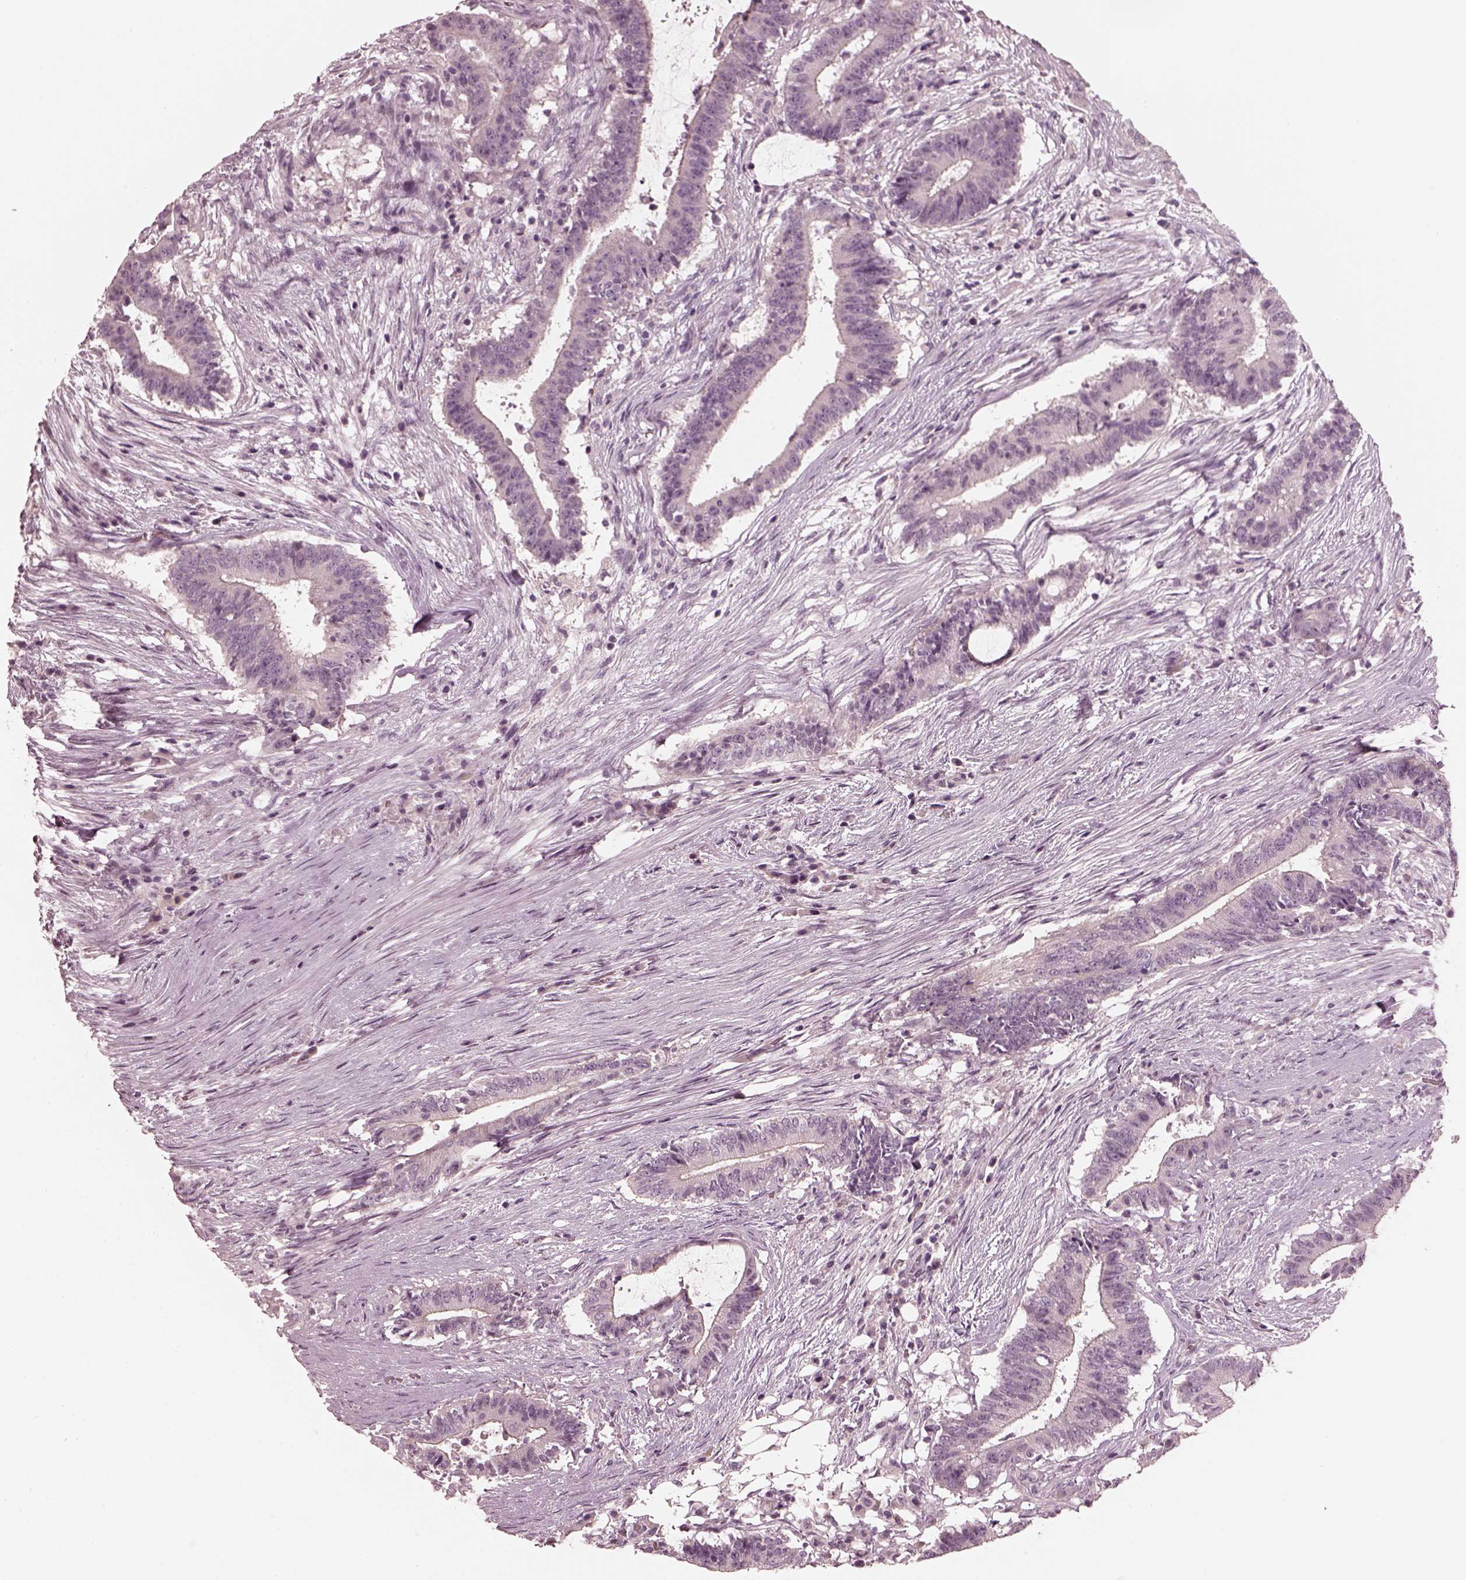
{"staining": {"intensity": "negative", "quantity": "none", "location": "none"}, "tissue": "colorectal cancer", "cell_type": "Tumor cells", "image_type": "cancer", "snomed": [{"axis": "morphology", "description": "Adenocarcinoma, NOS"}, {"axis": "topography", "description": "Colon"}], "caption": "Immunohistochemistry micrograph of neoplastic tissue: adenocarcinoma (colorectal) stained with DAB (3,3'-diaminobenzidine) reveals no significant protein staining in tumor cells.", "gene": "OPTC", "patient": {"sex": "female", "age": 43}}